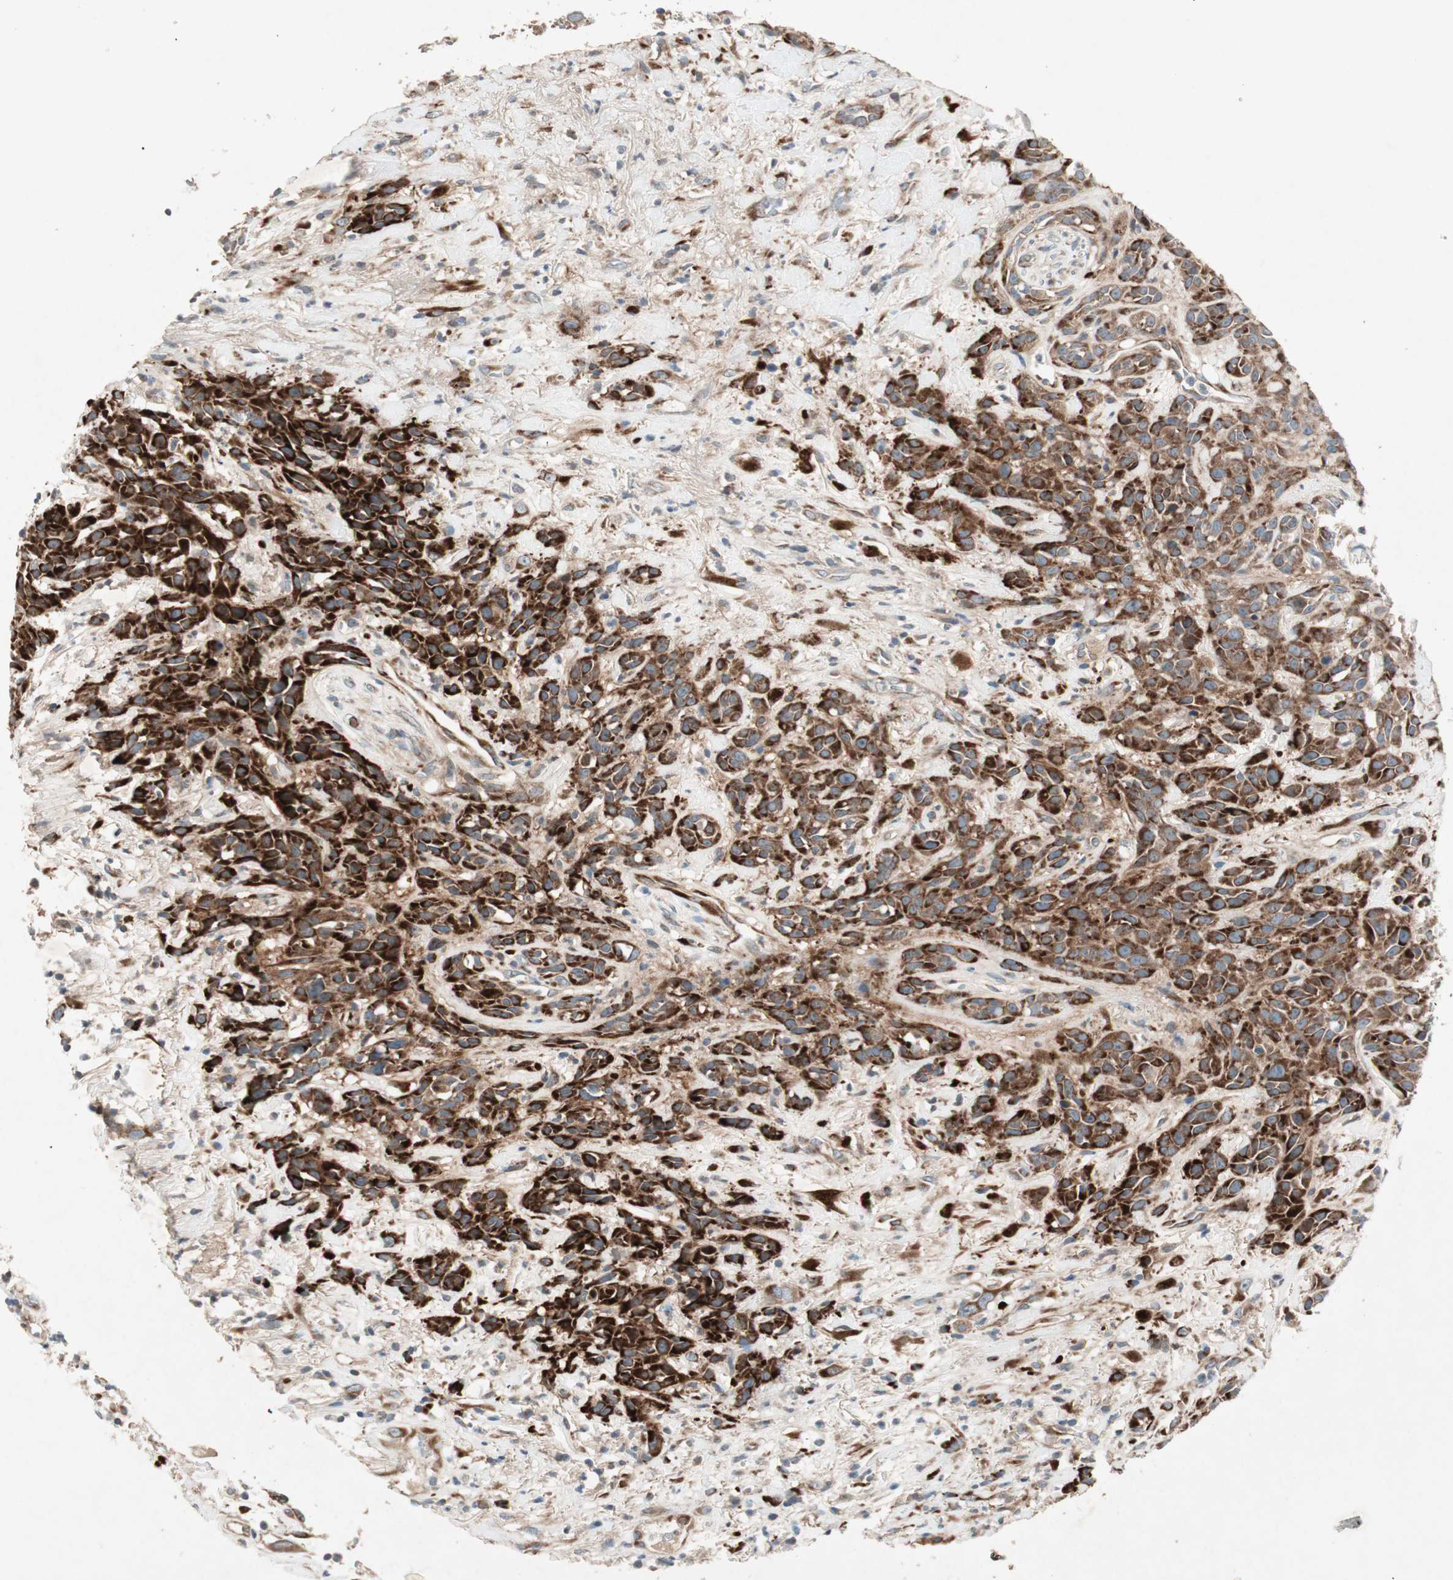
{"staining": {"intensity": "strong", "quantity": ">75%", "location": "cytoplasmic/membranous"}, "tissue": "head and neck cancer", "cell_type": "Tumor cells", "image_type": "cancer", "snomed": [{"axis": "morphology", "description": "Squamous cell carcinoma, NOS"}, {"axis": "topography", "description": "Head-Neck"}], "caption": "Immunohistochemical staining of squamous cell carcinoma (head and neck) shows high levels of strong cytoplasmic/membranous protein staining in approximately >75% of tumor cells.", "gene": "APOO", "patient": {"sex": "male", "age": 62}}